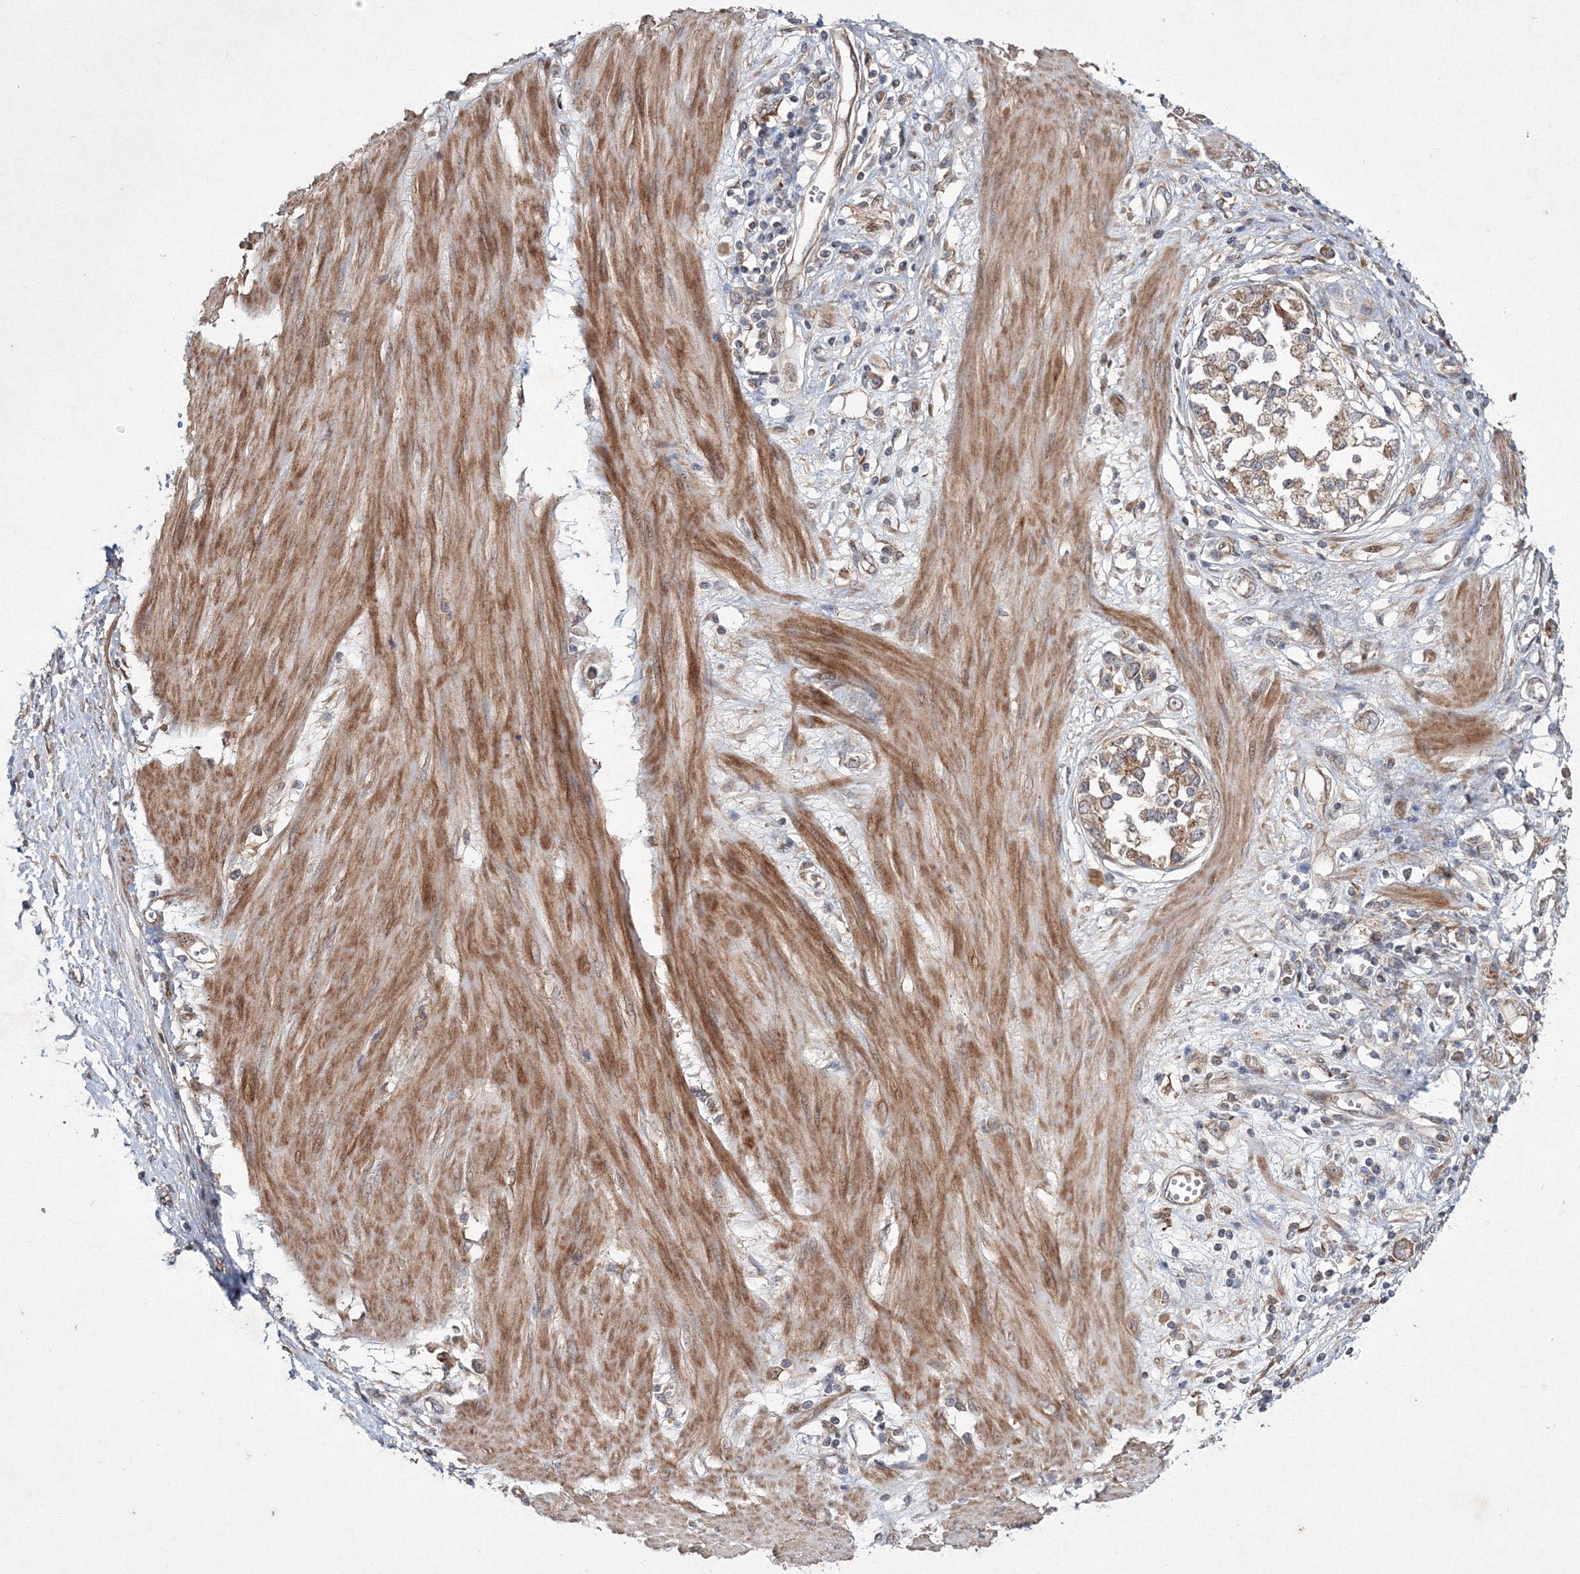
{"staining": {"intensity": "moderate", "quantity": ">75%", "location": "cytoplasmic/membranous"}, "tissue": "stomach cancer", "cell_type": "Tumor cells", "image_type": "cancer", "snomed": [{"axis": "morphology", "description": "Adenocarcinoma, NOS"}, {"axis": "topography", "description": "Stomach"}], "caption": "The immunohistochemical stain labels moderate cytoplasmic/membranous expression in tumor cells of stomach adenocarcinoma tissue. (IHC, brightfield microscopy, high magnification).", "gene": "RANBP3L", "patient": {"sex": "female", "age": 76}}